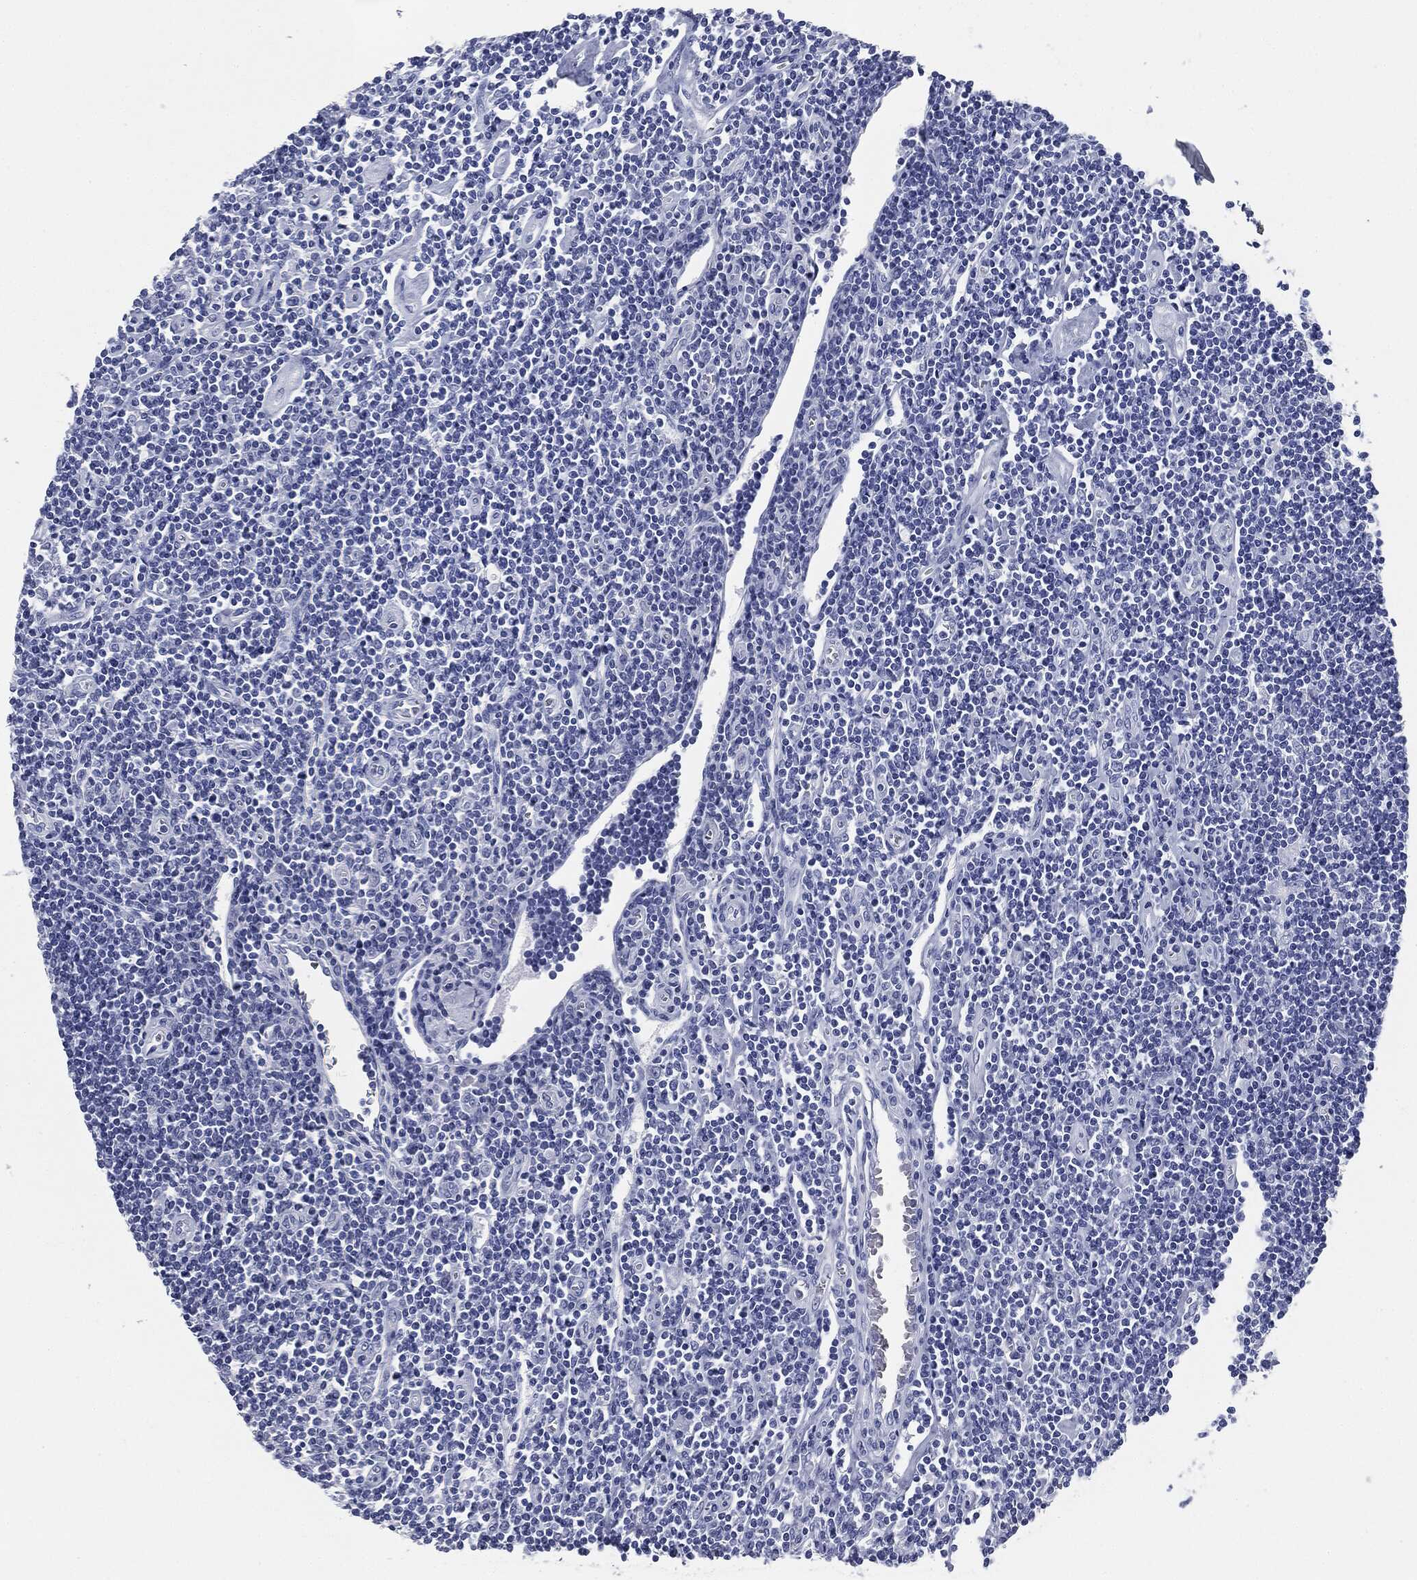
{"staining": {"intensity": "negative", "quantity": "none", "location": "none"}, "tissue": "lymphoma", "cell_type": "Tumor cells", "image_type": "cancer", "snomed": [{"axis": "morphology", "description": "Hodgkin's disease, NOS"}, {"axis": "topography", "description": "Lymph node"}], "caption": "Image shows no significant protein positivity in tumor cells of lymphoma.", "gene": "ATP2A1", "patient": {"sex": "male", "age": 40}}